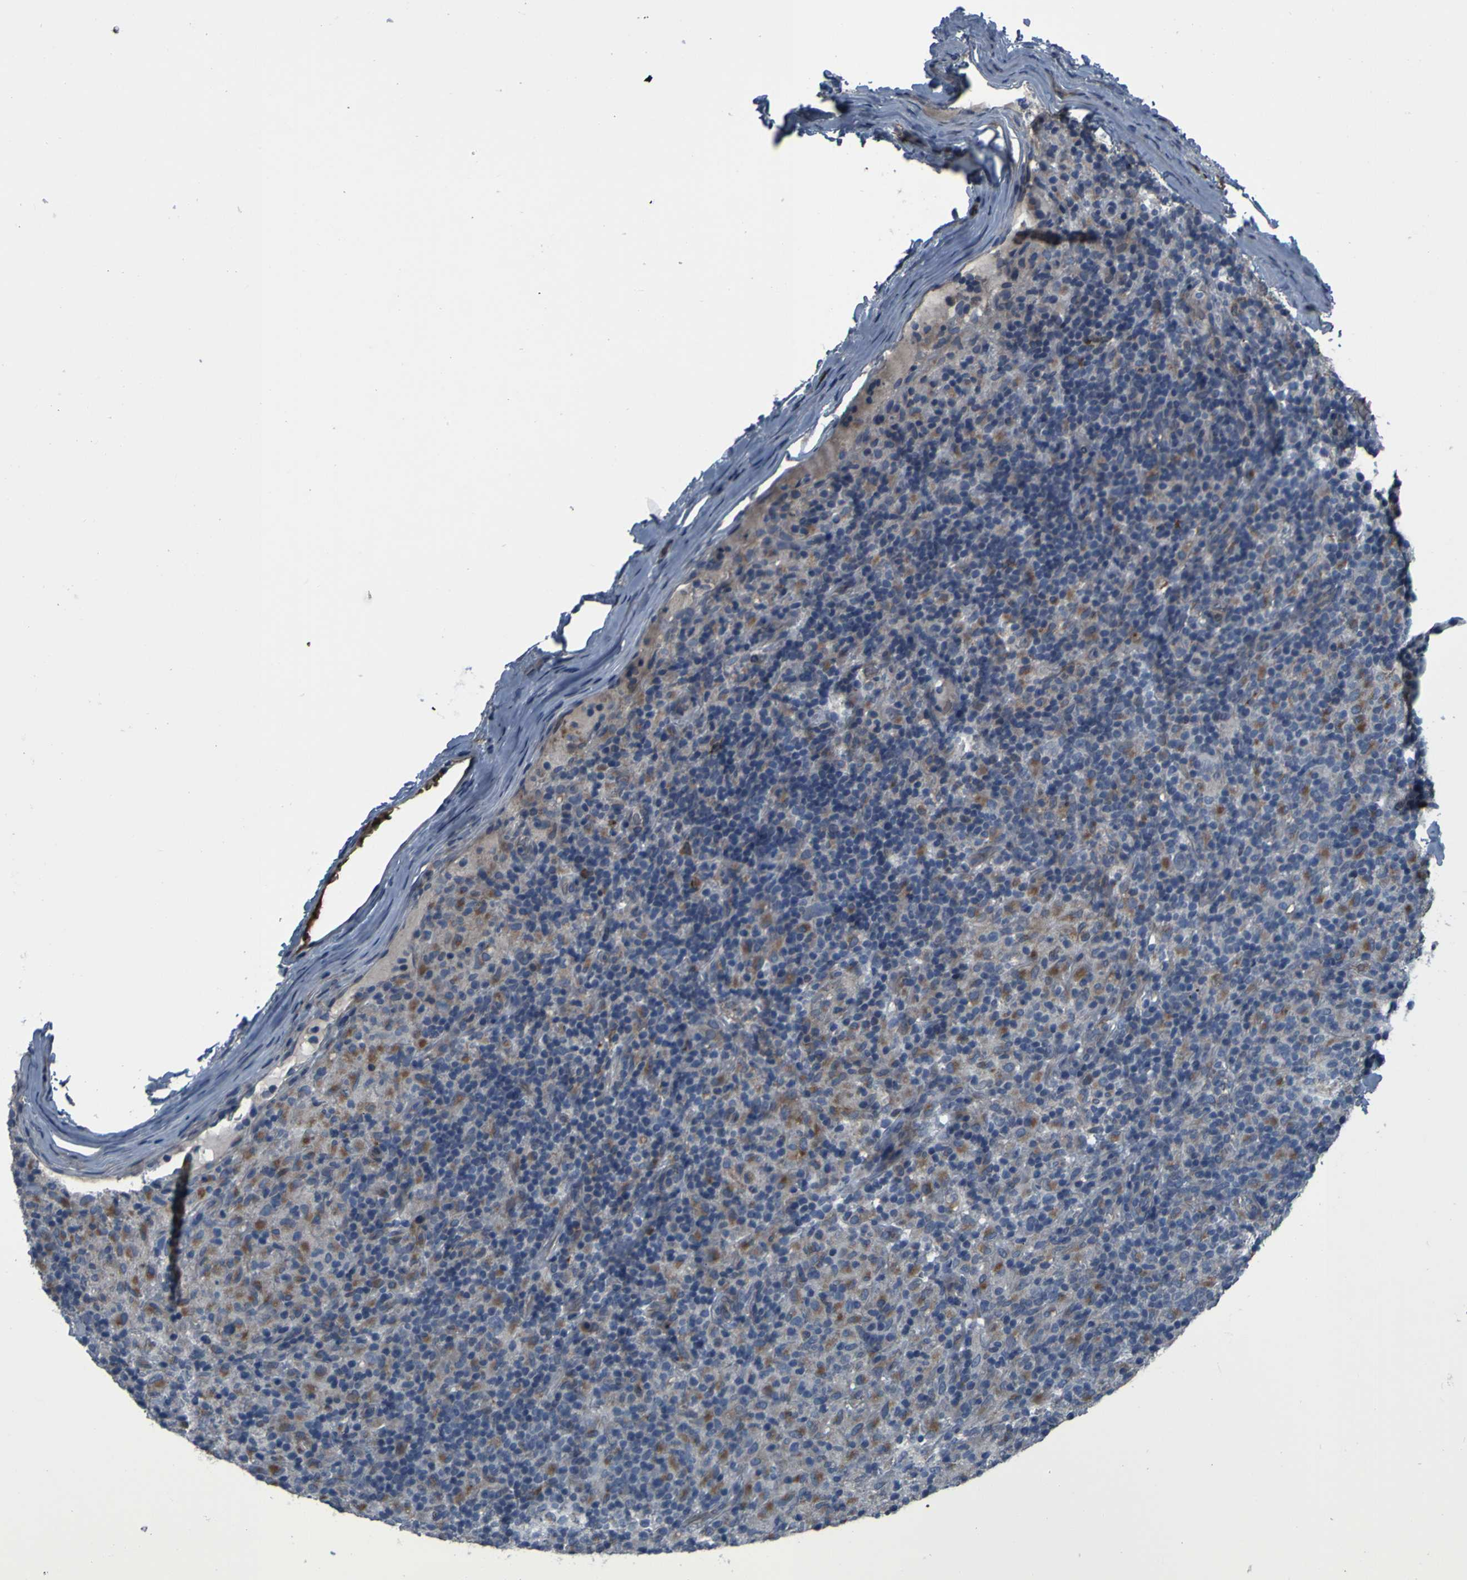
{"staining": {"intensity": "weak", "quantity": "25%-75%", "location": "cytoplasmic/membranous"}, "tissue": "lymphoma", "cell_type": "Tumor cells", "image_type": "cancer", "snomed": [{"axis": "morphology", "description": "Hodgkin's disease, NOS"}, {"axis": "topography", "description": "Lymph node"}], "caption": "Protein staining displays weak cytoplasmic/membranous positivity in about 25%-75% of tumor cells in lymphoma.", "gene": "GRAMD1A", "patient": {"sex": "male", "age": 70}}